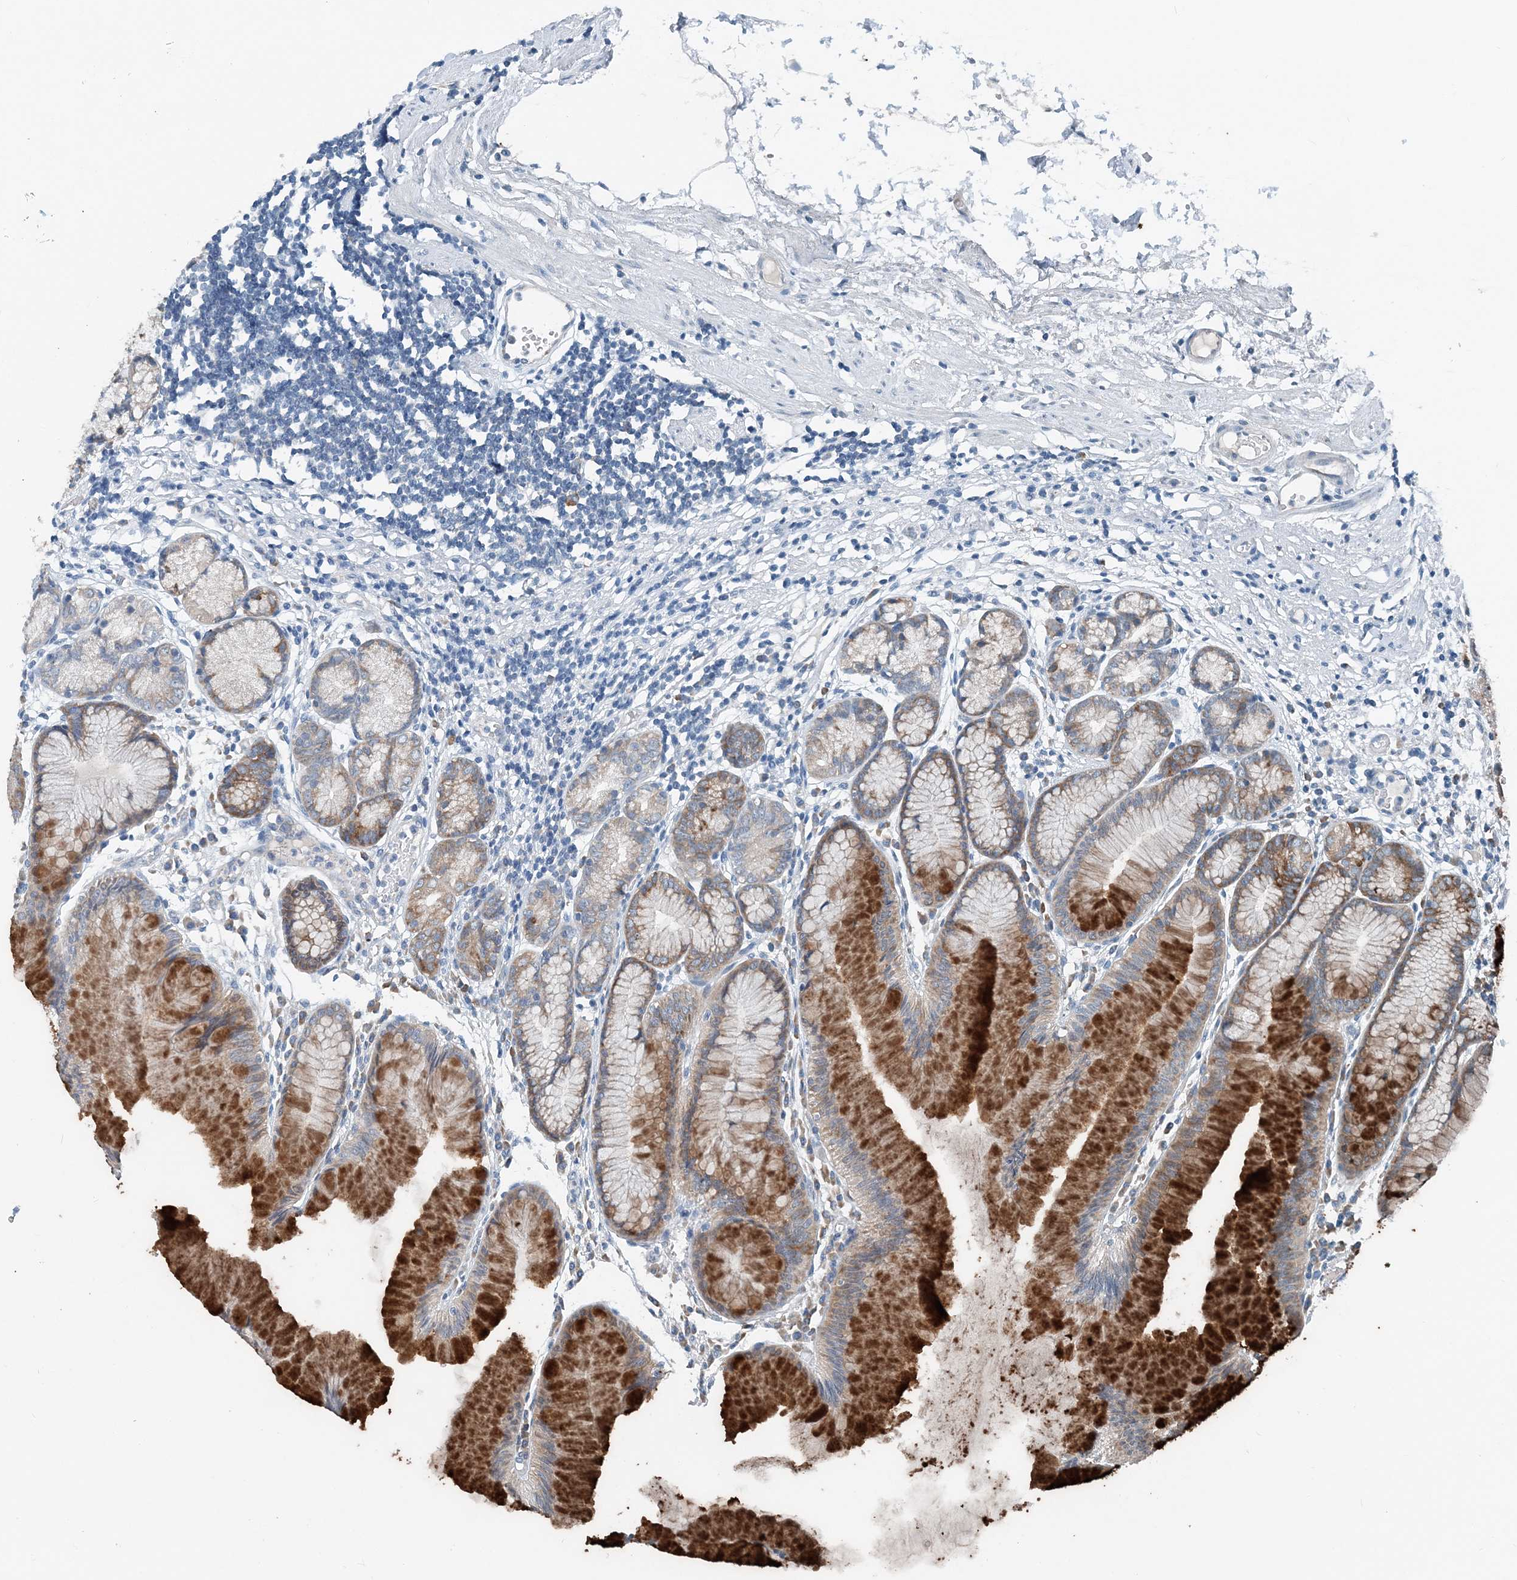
{"staining": {"intensity": "strong", "quantity": "<25%", "location": "cytoplasmic/membranous"}, "tissue": "stomach", "cell_type": "Glandular cells", "image_type": "normal", "snomed": [{"axis": "morphology", "description": "Normal tissue, NOS"}, {"axis": "topography", "description": "Stomach"}], "caption": "Strong cytoplasmic/membranous positivity for a protein is identified in approximately <25% of glandular cells of normal stomach using IHC.", "gene": "EEF1A2", "patient": {"sex": "female", "age": 57}}